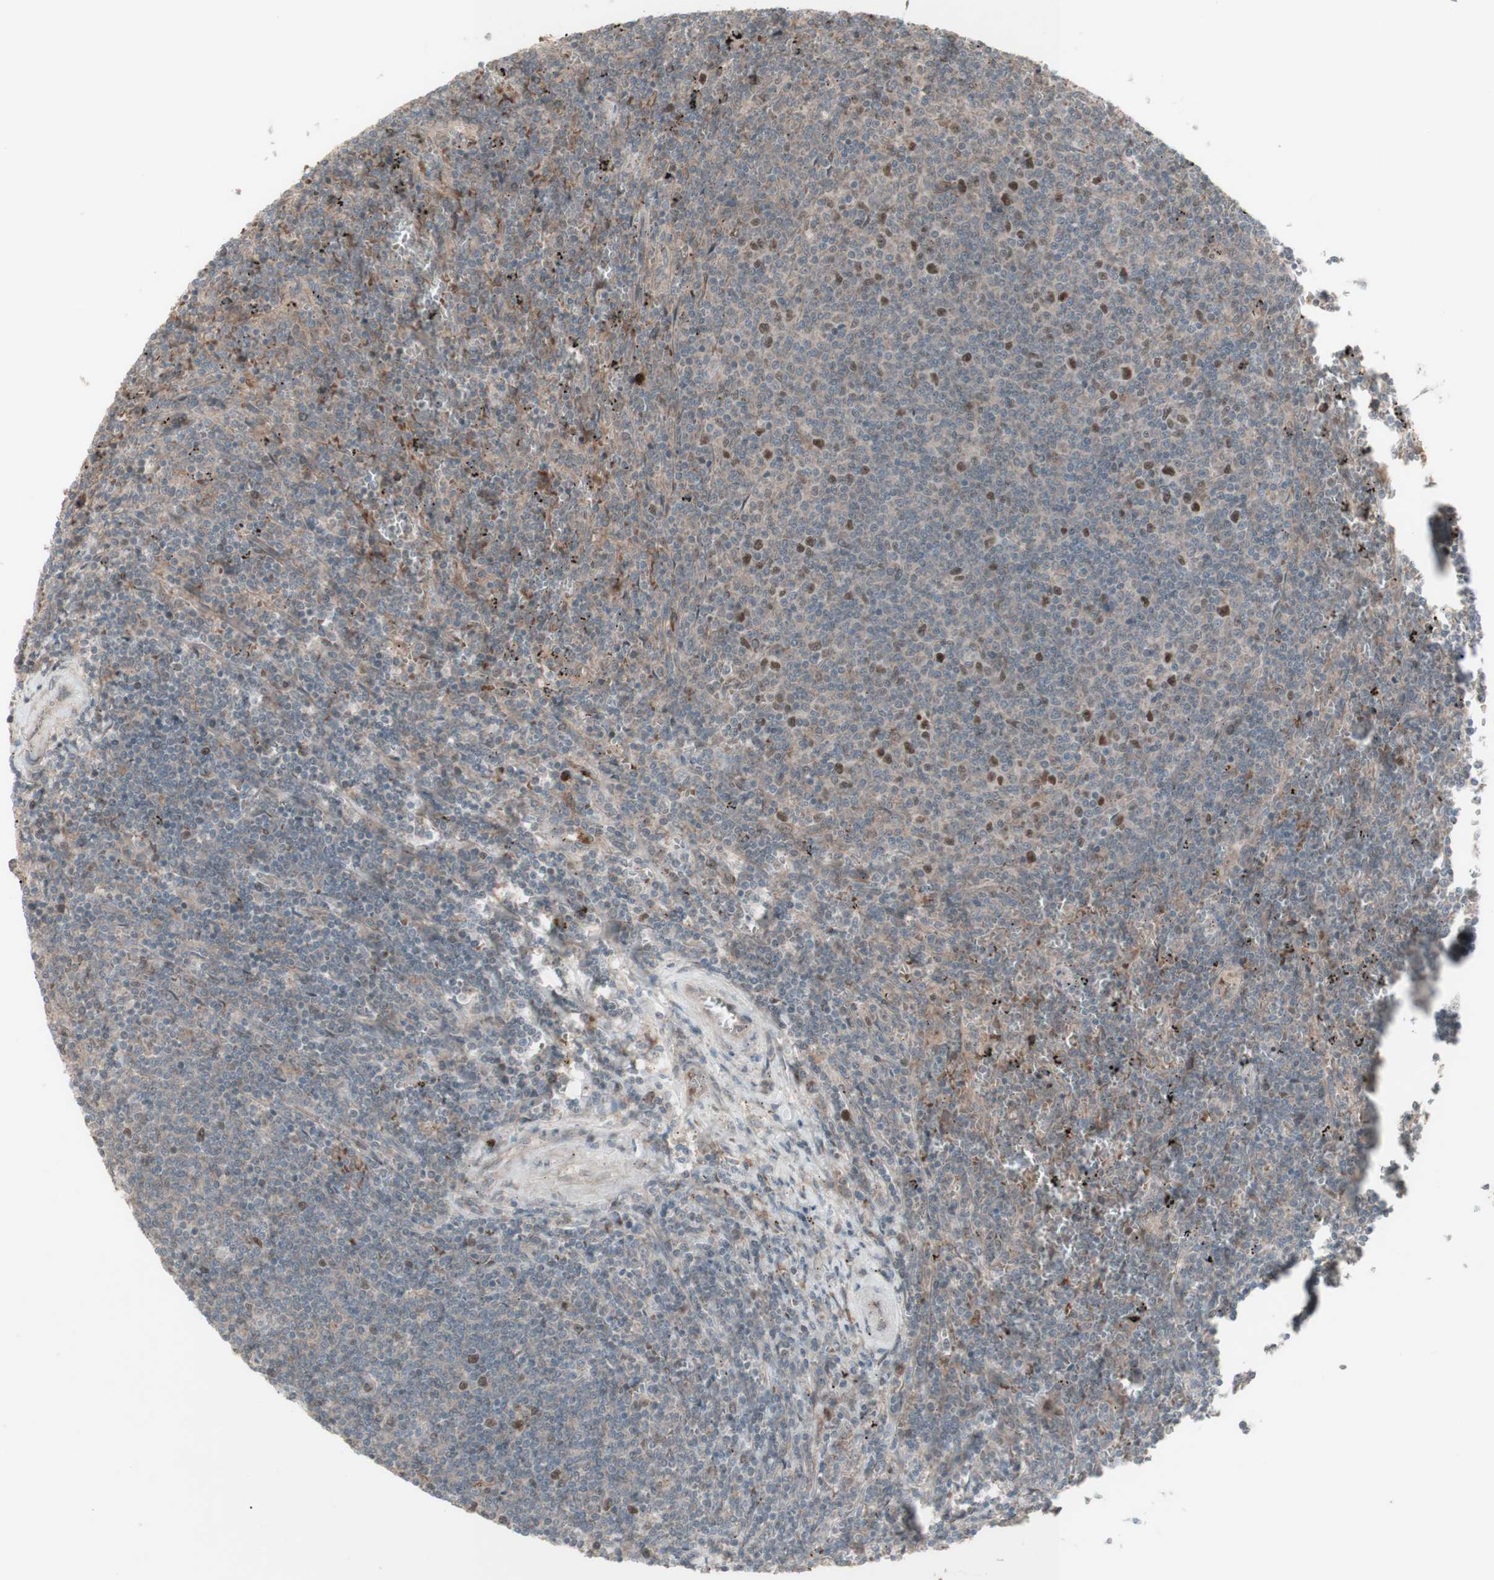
{"staining": {"intensity": "moderate", "quantity": "<25%", "location": "nuclear"}, "tissue": "lymphoma", "cell_type": "Tumor cells", "image_type": "cancer", "snomed": [{"axis": "morphology", "description": "Malignant lymphoma, non-Hodgkin's type, Low grade"}, {"axis": "topography", "description": "Spleen"}], "caption": "Immunohistochemical staining of human lymphoma exhibits low levels of moderate nuclear staining in approximately <25% of tumor cells.", "gene": "MSH6", "patient": {"sex": "female", "age": 50}}